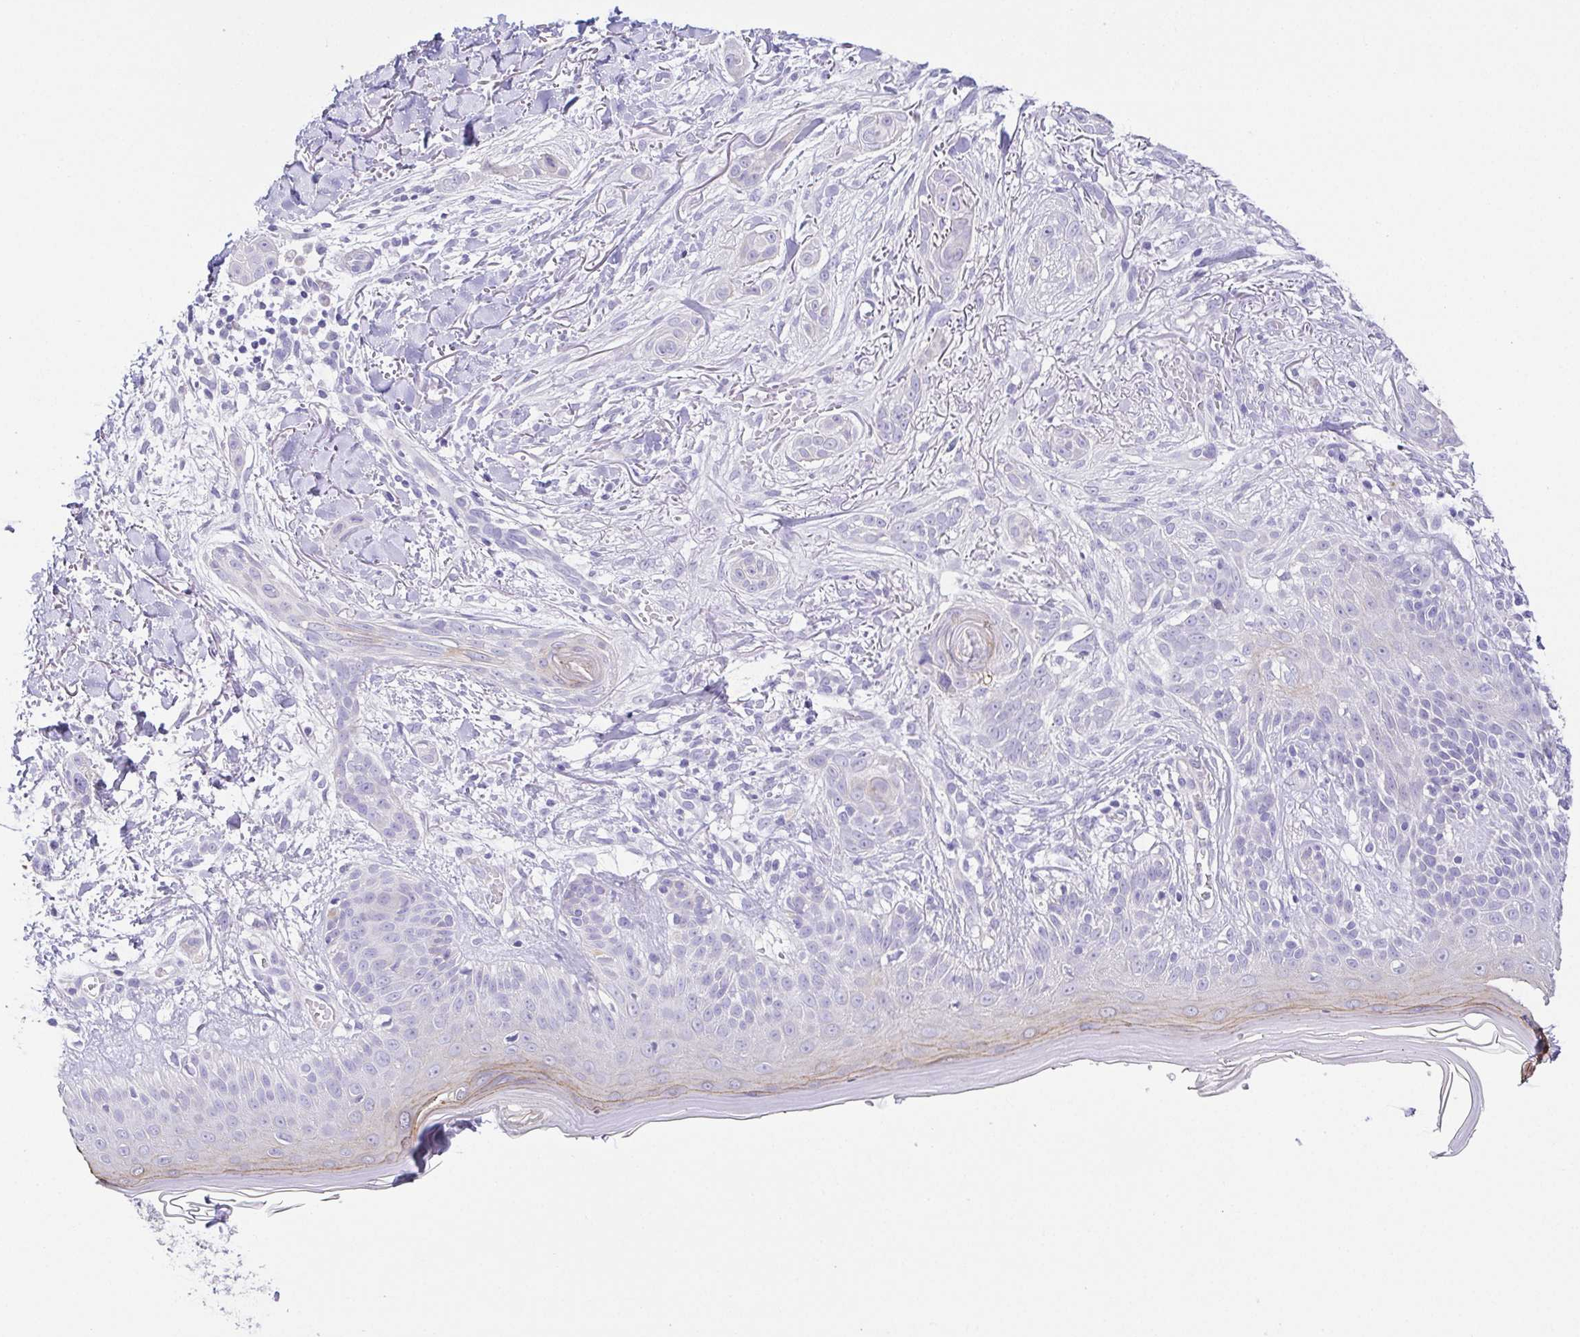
{"staining": {"intensity": "negative", "quantity": "none", "location": "none"}, "tissue": "skin cancer", "cell_type": "Tumor cells", "image_type": "cancer", "snomed": [{"axis": "morphology", "description": "Basal cell carcinoma"}, {"axis": "morphology", "description": "BCC, high aggressive"}, {"axis": "topography", "description": "Skin"}], "caption": "Skin basal cell carcinoma was stained to show a protein in brown. There is no significant staining in tumor cells. (Brightfield microscopy of DAB IHC at high magnification).", "gene": "HAPLN2", "patient": {"sex": "male", "age": 64}}